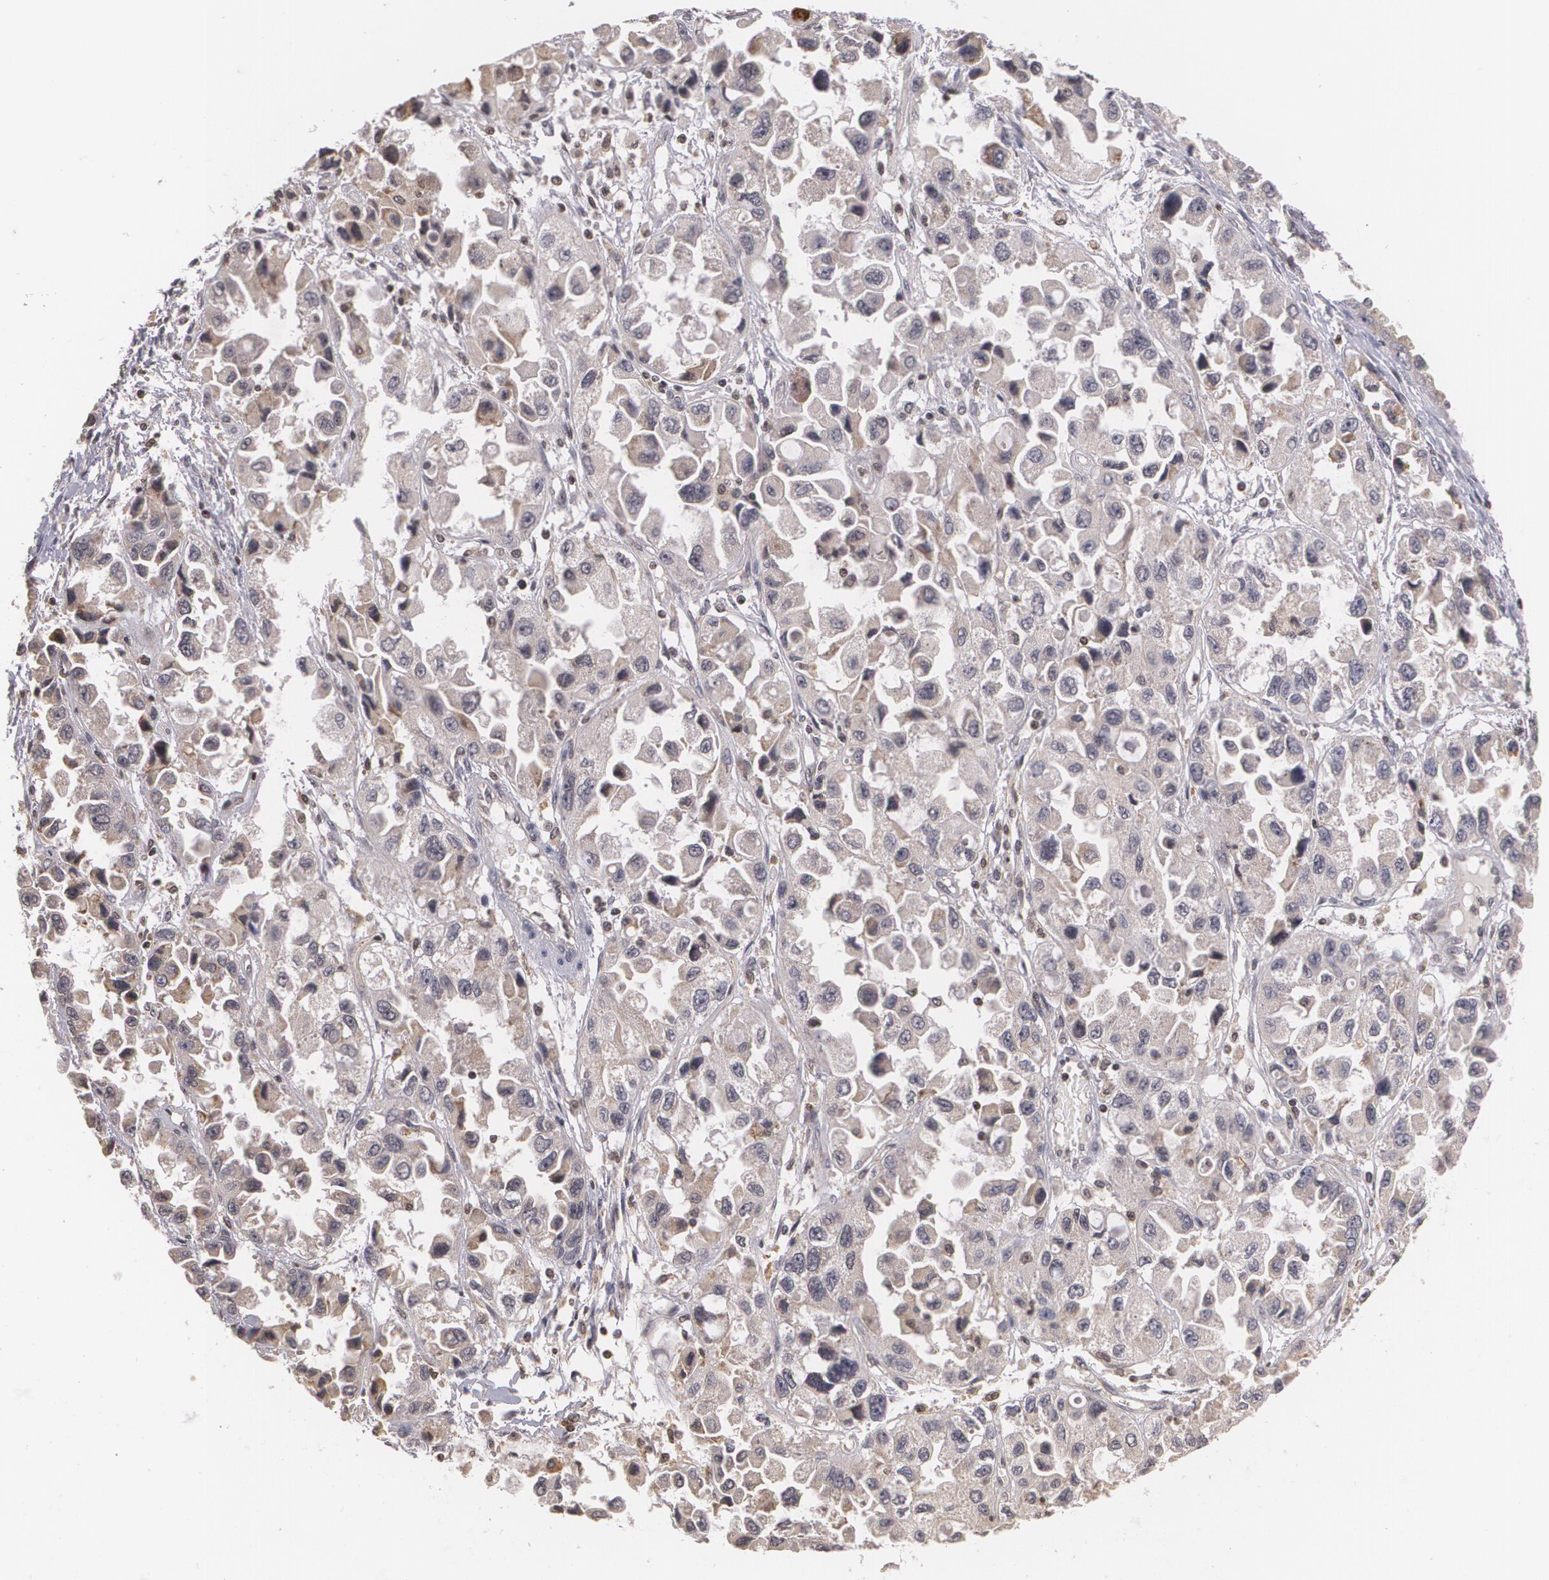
{"staining": {"intensity": "weak", "quantity": "<25%", "location": "cytoplasmic/membranous"}, "tissue": "ovarian cancer", "cell_type": "Tumor cells", "image_type": "cancer", "snomed": [{"axis": "morphology", "description": "Cystadenocarcinoma, serous, NOS"}, {"axis": "topography", "description": "Ovary"}], "caption": "Tumor cells are negative for protein expression in human serous cystadenocarcinoma (ovarian). (DAB (3,3'-diaminobenzidine) immunohistochemistry visualized using brightfield microscopy, high magnification).", "gene": "VAV3", "patient": {"sex": "female", "age": 84}}